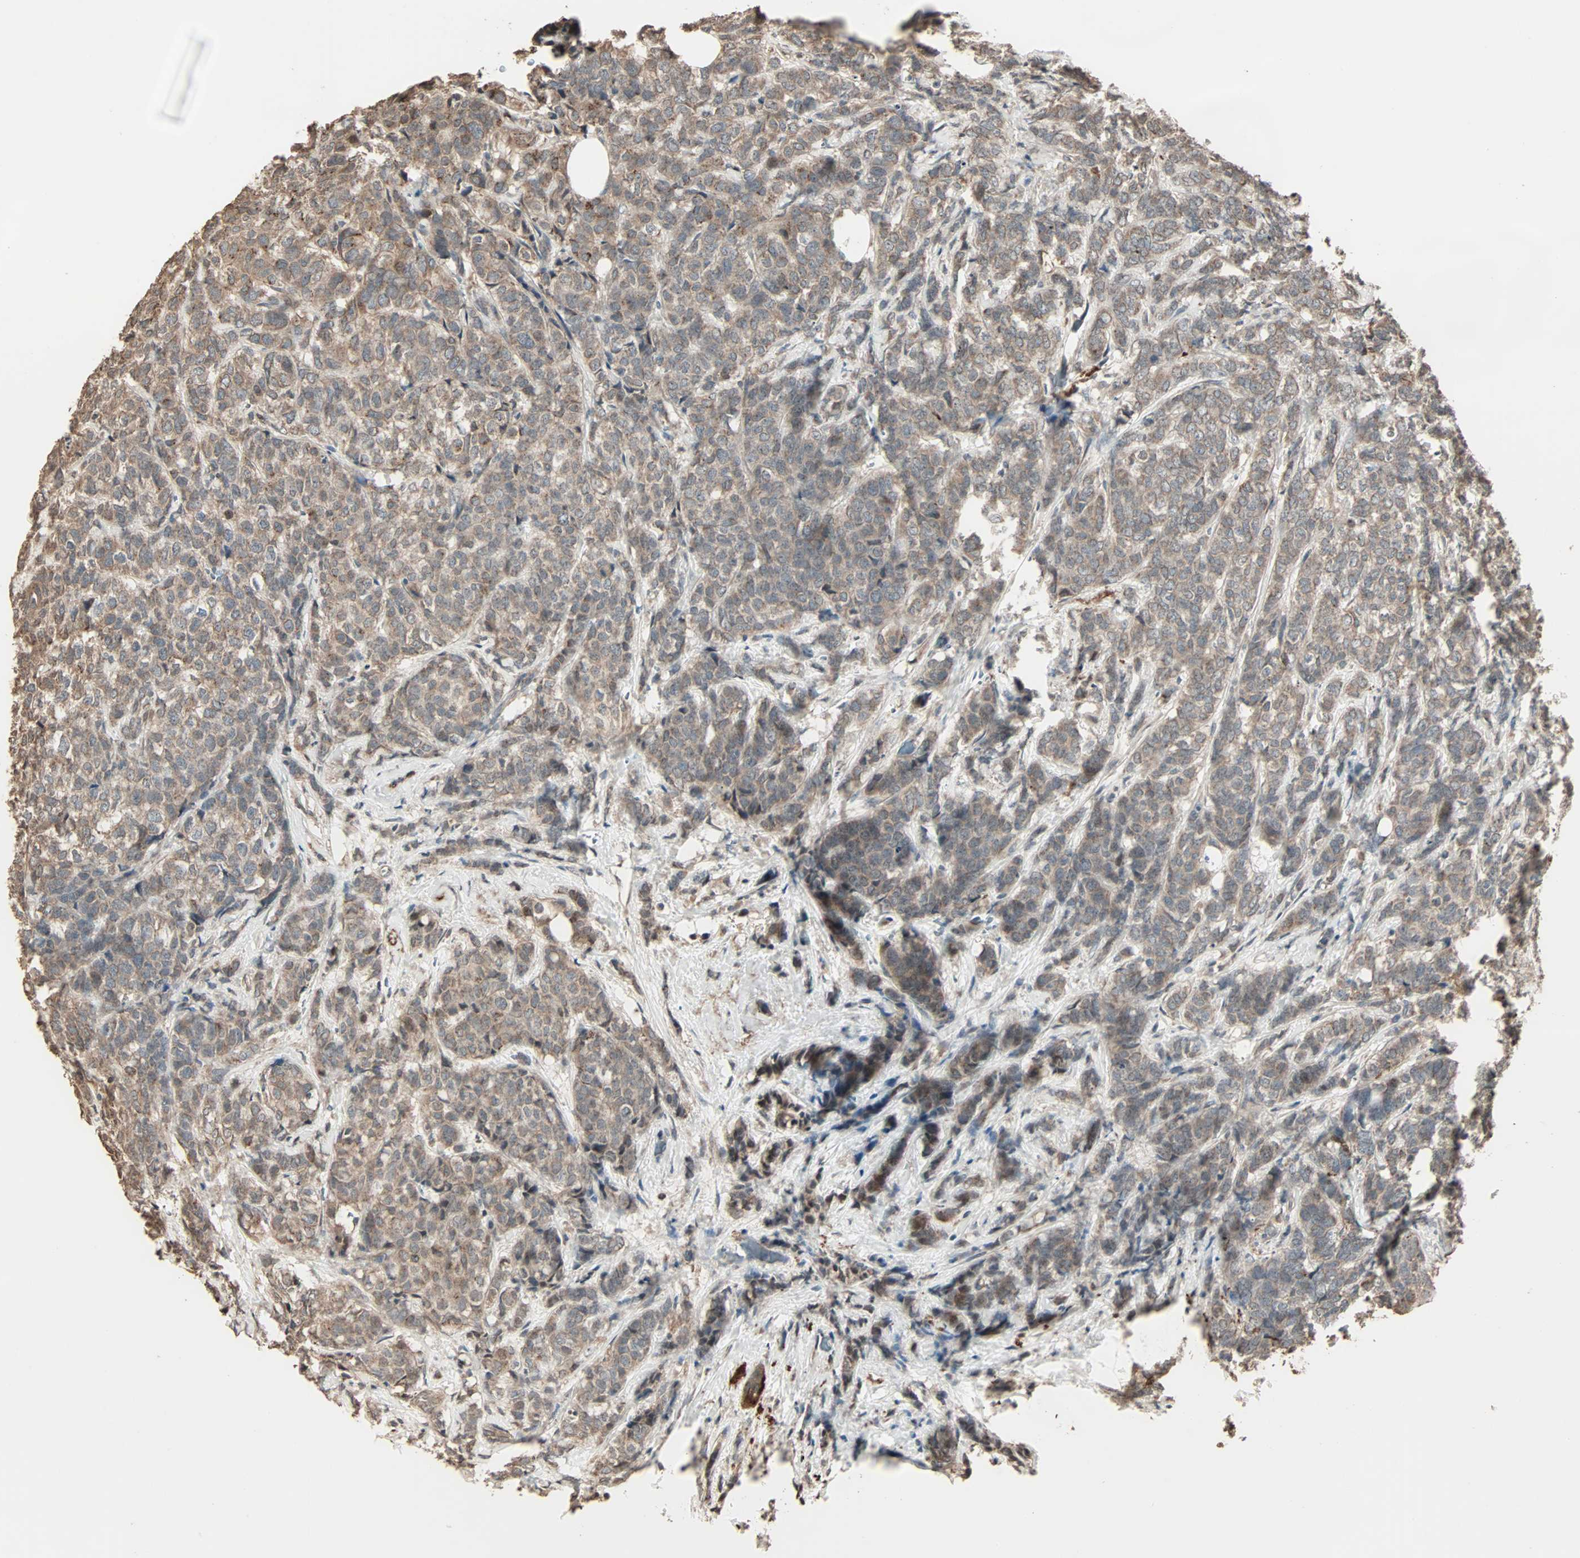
{"staining": {"intensity": "moderate", "quantity": ">75%", "location": "cytoplasmic/membranous"}, "tissue": "breast cancer", "cell_type": "Tumor cells", "image_type": "cancer", "snomed": [{"axis": "morphology", "description": "Lobular carcinoma"}, {"axis": "topography", "description": "Breast"}], "caption": "The histopathology image exhibits a brown stain indicating the presence of a protein in the cytoplasmic/membranous of tumor cells in lobular carcinoma (breast).", "gene": "CALCRL", "patient": {"sex": "female", "age": 60}}